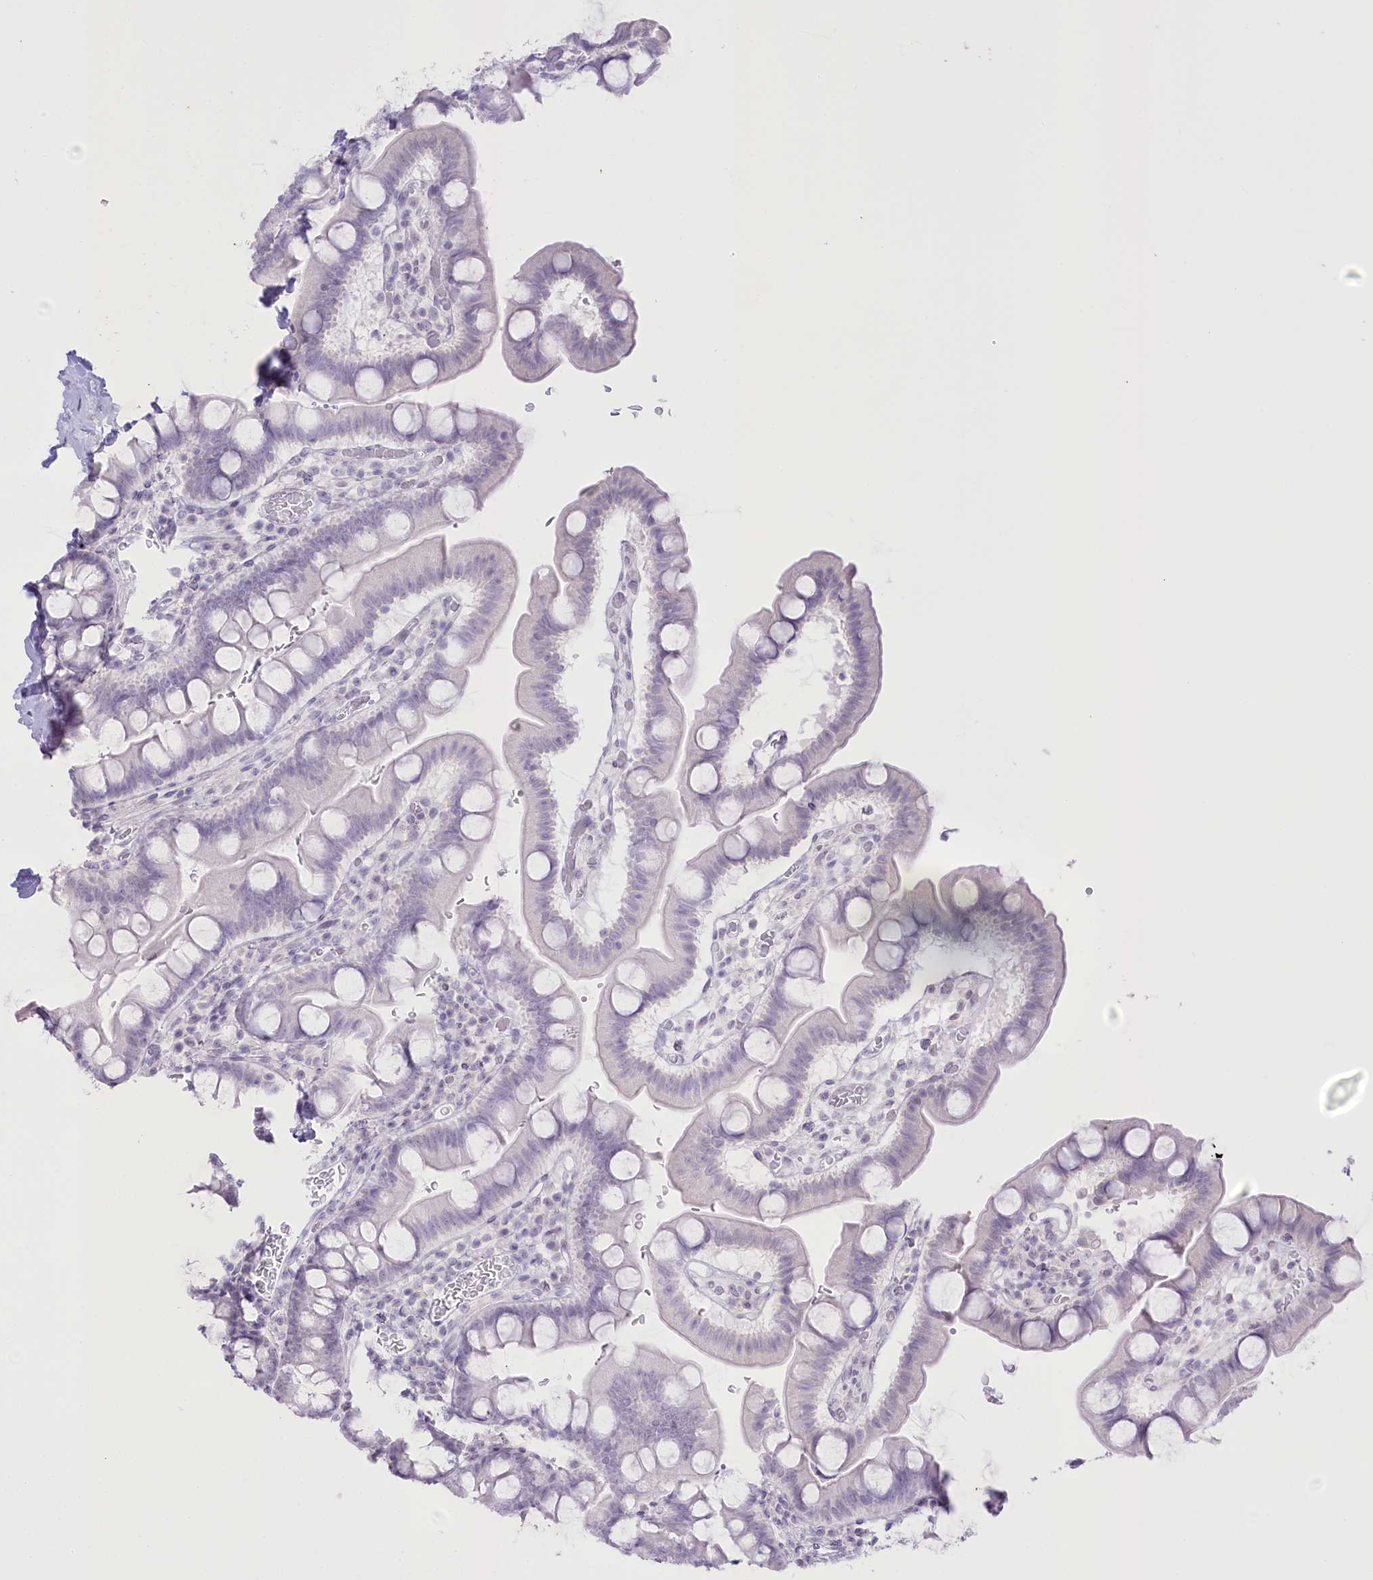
{"staining": {"intensity": "negative", "quantity": "none", "location": "none"}, "tissue": "small intestine", "cell_type": "Glandular cells", "image_type": "normal", "snomed": [{"axis": "morphology", "description": "Normal tissue, NOS"}, {"axis": "topography", "description": "Stomach, upper"}, {"axis": "topography", "description": "Stomach, lower"}, {"axis": "topography", "description": "Small intestine"}], "caption": "High power microscopy photomicrograph of an immunohistochemistry (IHC) histopathology image of normal small intestine, revealing no significant staining in glandular cells.", "gene": "SLC39A10", "patient": {"sex": "male", "age": 68}}